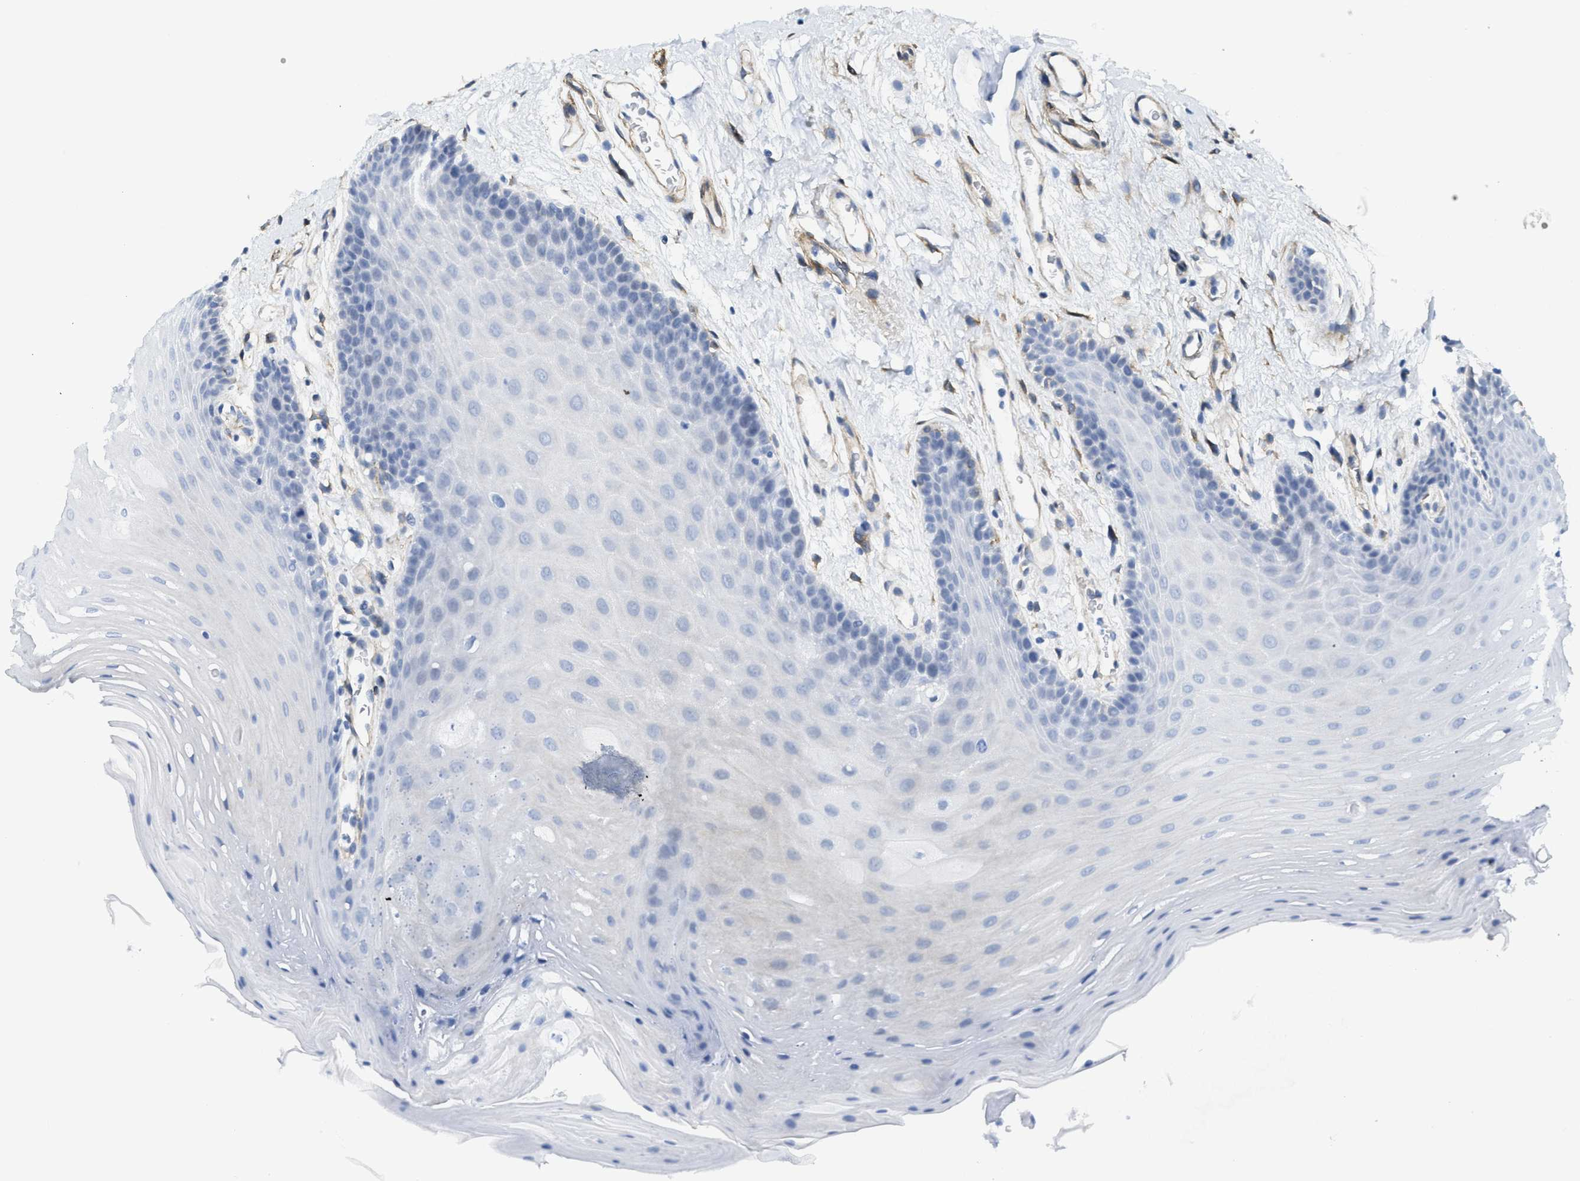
{"staining": {"intensity": "negative", "quantity": "none", "location": "none"}, "tissue": "oral mucosa", "cell_type": "Squamous epithelial cells", "image_type": "normal", "snomed": [{"axis": "morphology", "description": "Normal tissue, NOS"}, {"axis": "morphology", "description": "Squamous cell carcinoma, NOS"}, {"axis": "topography", "description": "Oral tissue"}, {"axis": "topography", "description": "Head-Neck"}], "caption": "This is a image of immunohistochemistry (IHC) staining of normal oral mucosa, which shows no expression in squamous epithelial cells. (Stains: DAB IHC with hematoxylin counter stain, Microscopy: brightfield microscopy at high magnification).", "gene": "TUB", "patient": {"sex": "male", "age": 71}}